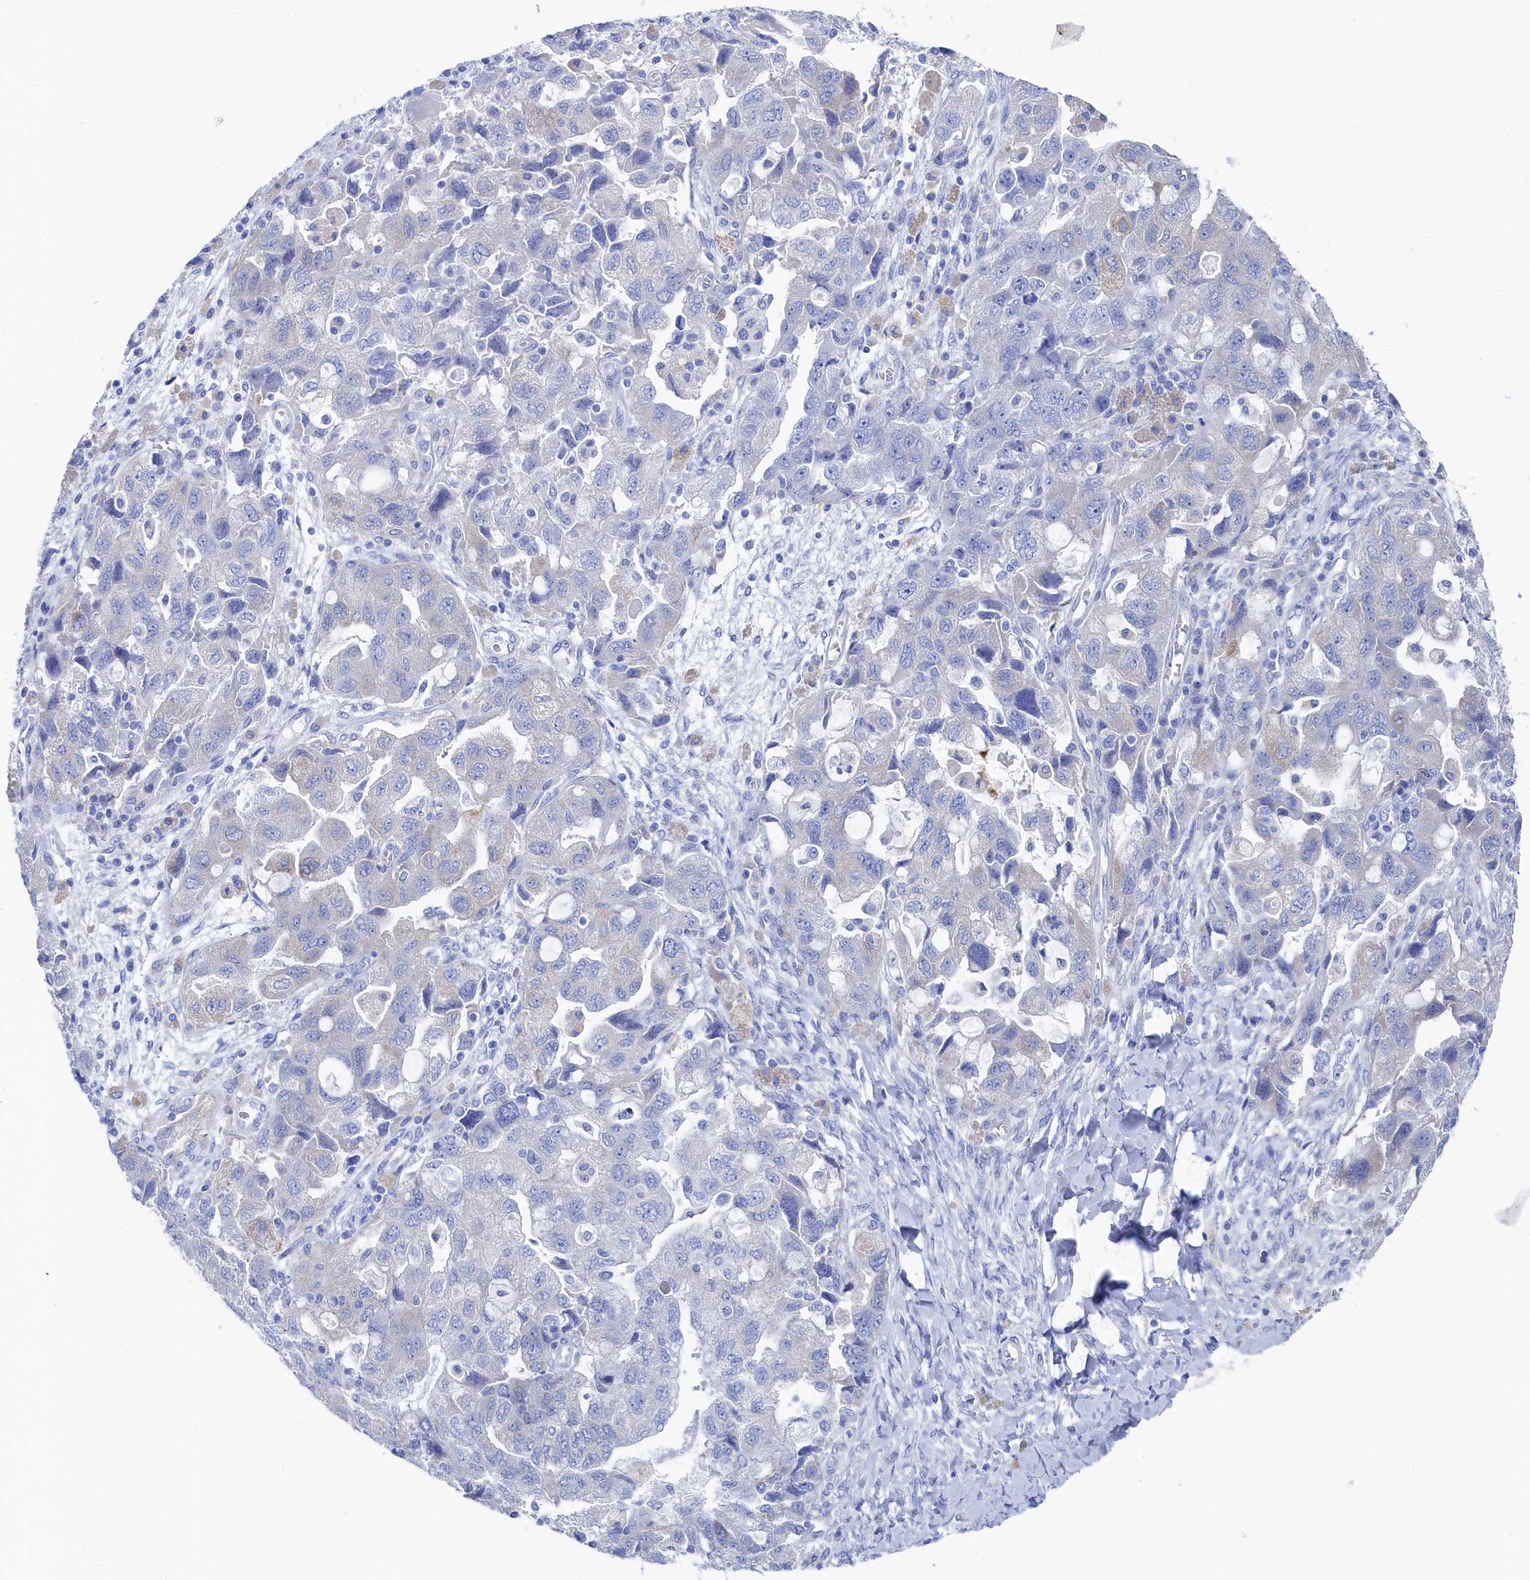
{"staining": {"intensity": "negative", "quantity": "none", "location": "none"}, "tissue": "ovarian cancer", "cell_type": "Tumor cells", "image_type": "cancer", "snomed": [{"axis": "morphology", "description": "Carcinoma, NOS"}, {"axis": "morphology", "description": "Cystadenocarcinoma, serous, NOS"}, {"axis": "topography", "description": "Ovary"}], "caption": "High power microscopy micrograph of an immunohistochemistry image of ovarian cancer (carcinoma), revealing no significant positivity in tumor cells.", "gene": "TMOD2", "patient": {"sex": "female", "age": 69}}